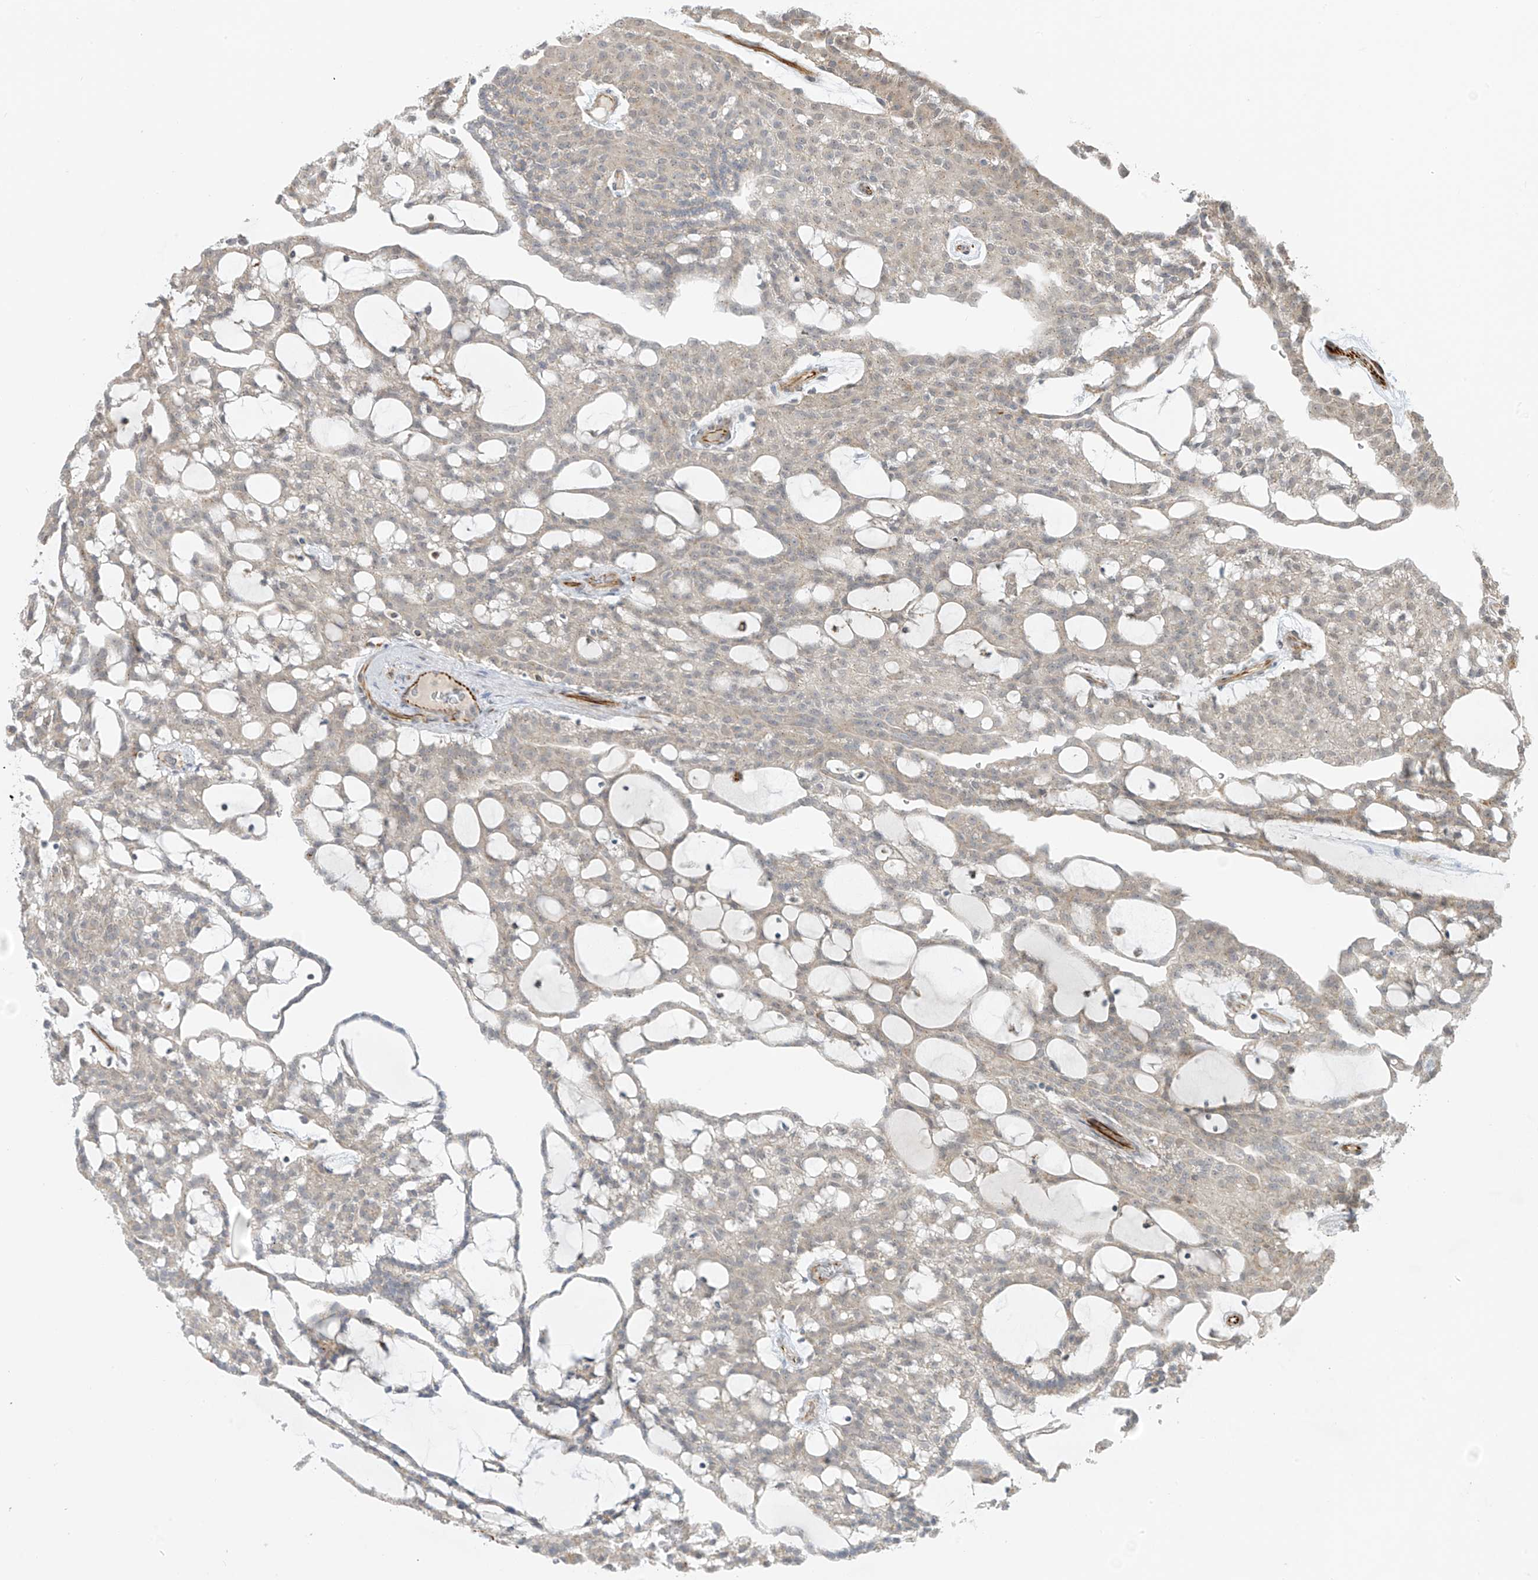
{"staining": {"intensity": "weak", "quantity": "<25%", "location": "cytoplasmic/membranous"}, "tissue": "renal cancer", "cell_type": "Tumor cells", "image_type": "cancer", "snomed": [{"axis": "morphology", "description": "Adenocarcinoma, NOS"}, {"axis": "topography", "description": "Kidney"}], "caption": "An immunohistochemistry (IHC) micrograph of adenocarcinoma (renal) is shown. There is no staining in tumor cells of adenocarcinoma (renal).", "gene": "HS6ST2", "patient": {"sex": "male", "age": 63}}